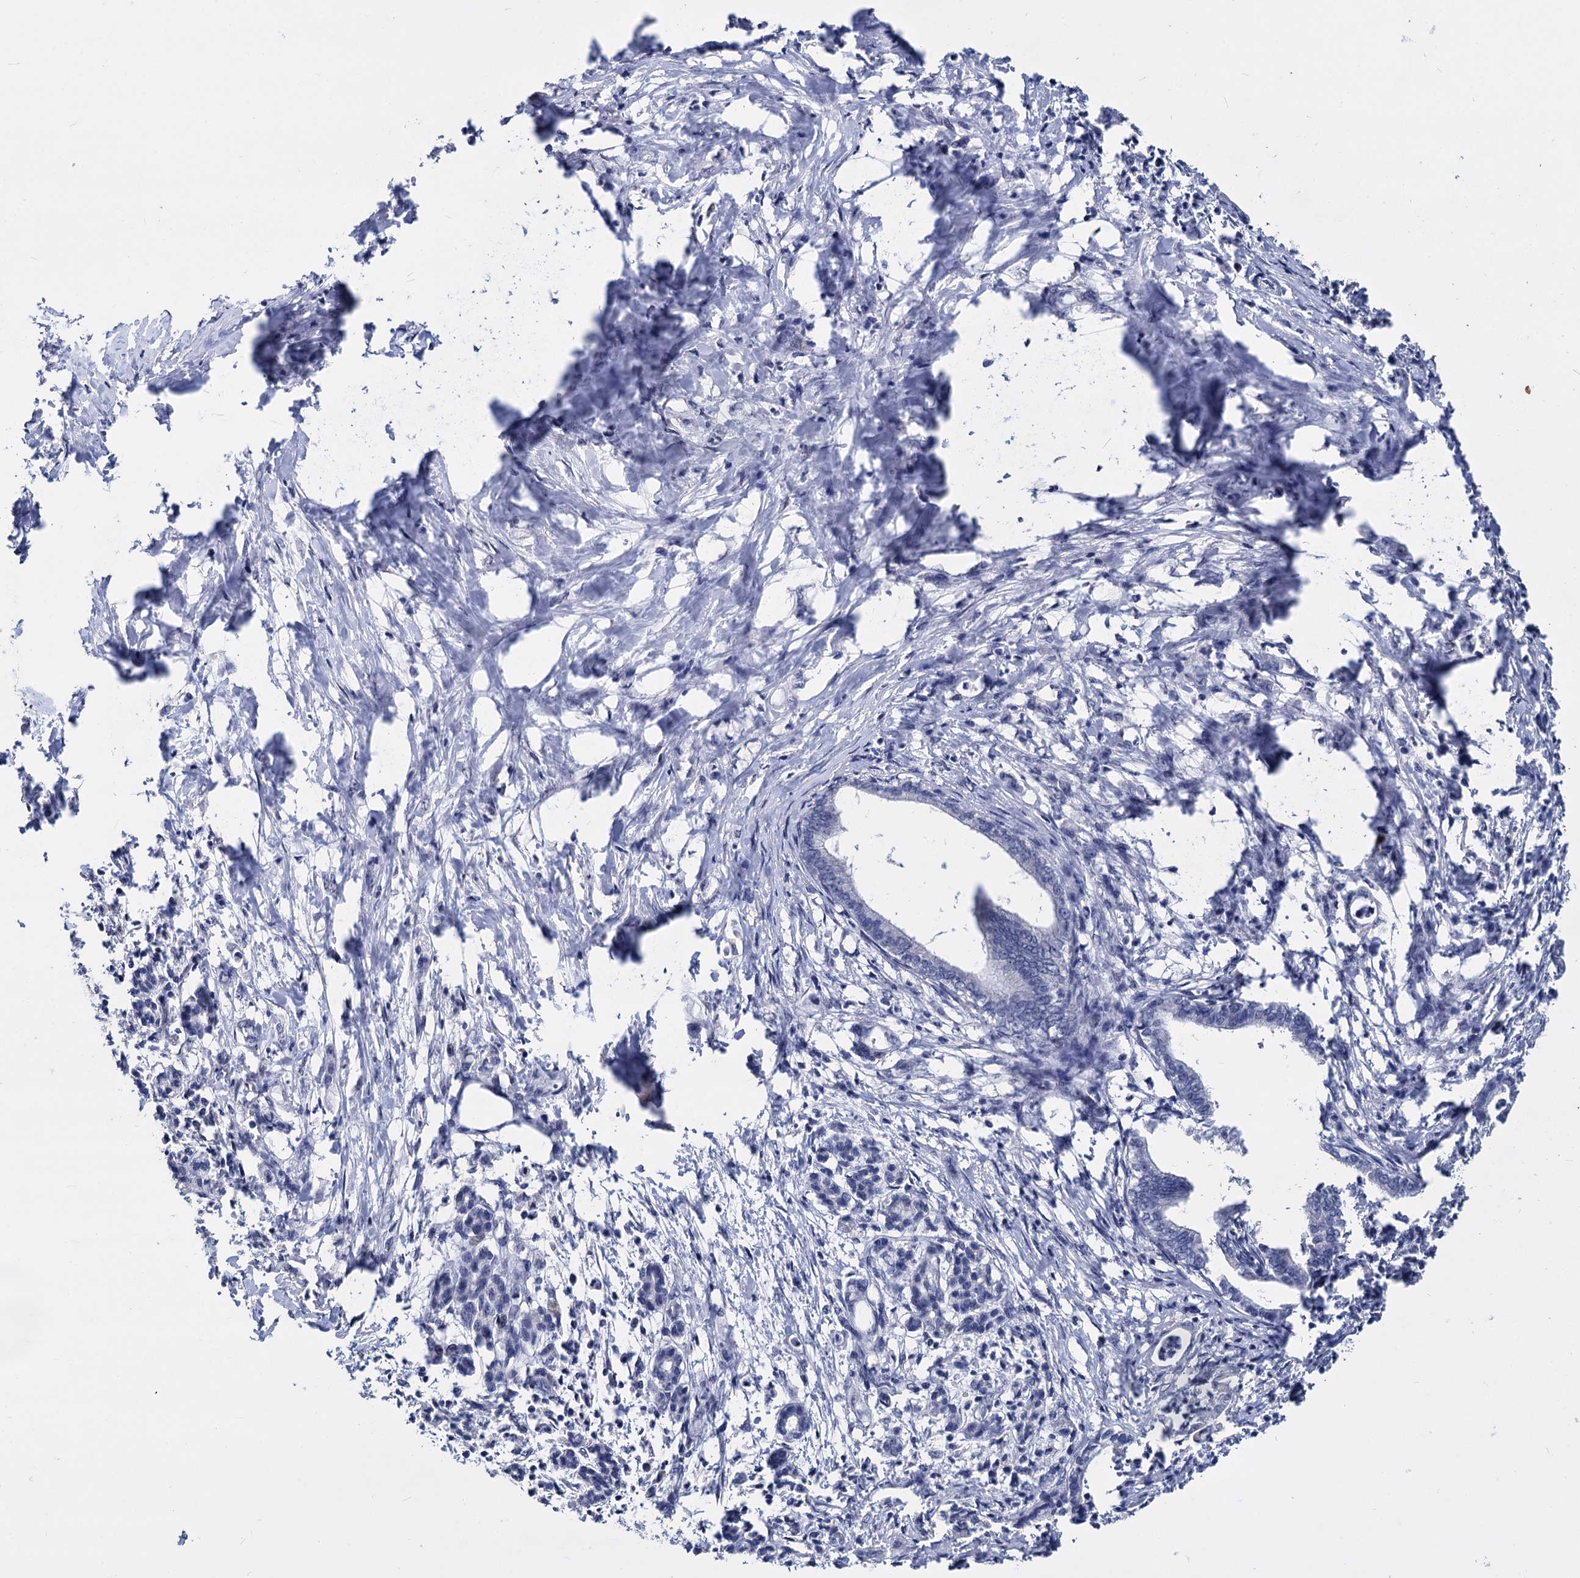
{"staining": {"intensity": "negative", "quantity": "none", "location": "none"}, "tissue": "pancreatic cancer", "cell_type": "Tumor cells", "image_type": "cancer", "snomed": [{"axis": "morphology", "description": "Adenocarcinoma, NOS"}, {"axis": "topography", "description": "Pancreas"}], "caption": "Micrograph shows no protein staining in tumor cells of pancreatic adenocarcinoma tissue.", "gene": "MAGEA4", "patient": {"sex": "female", "age": 55}}